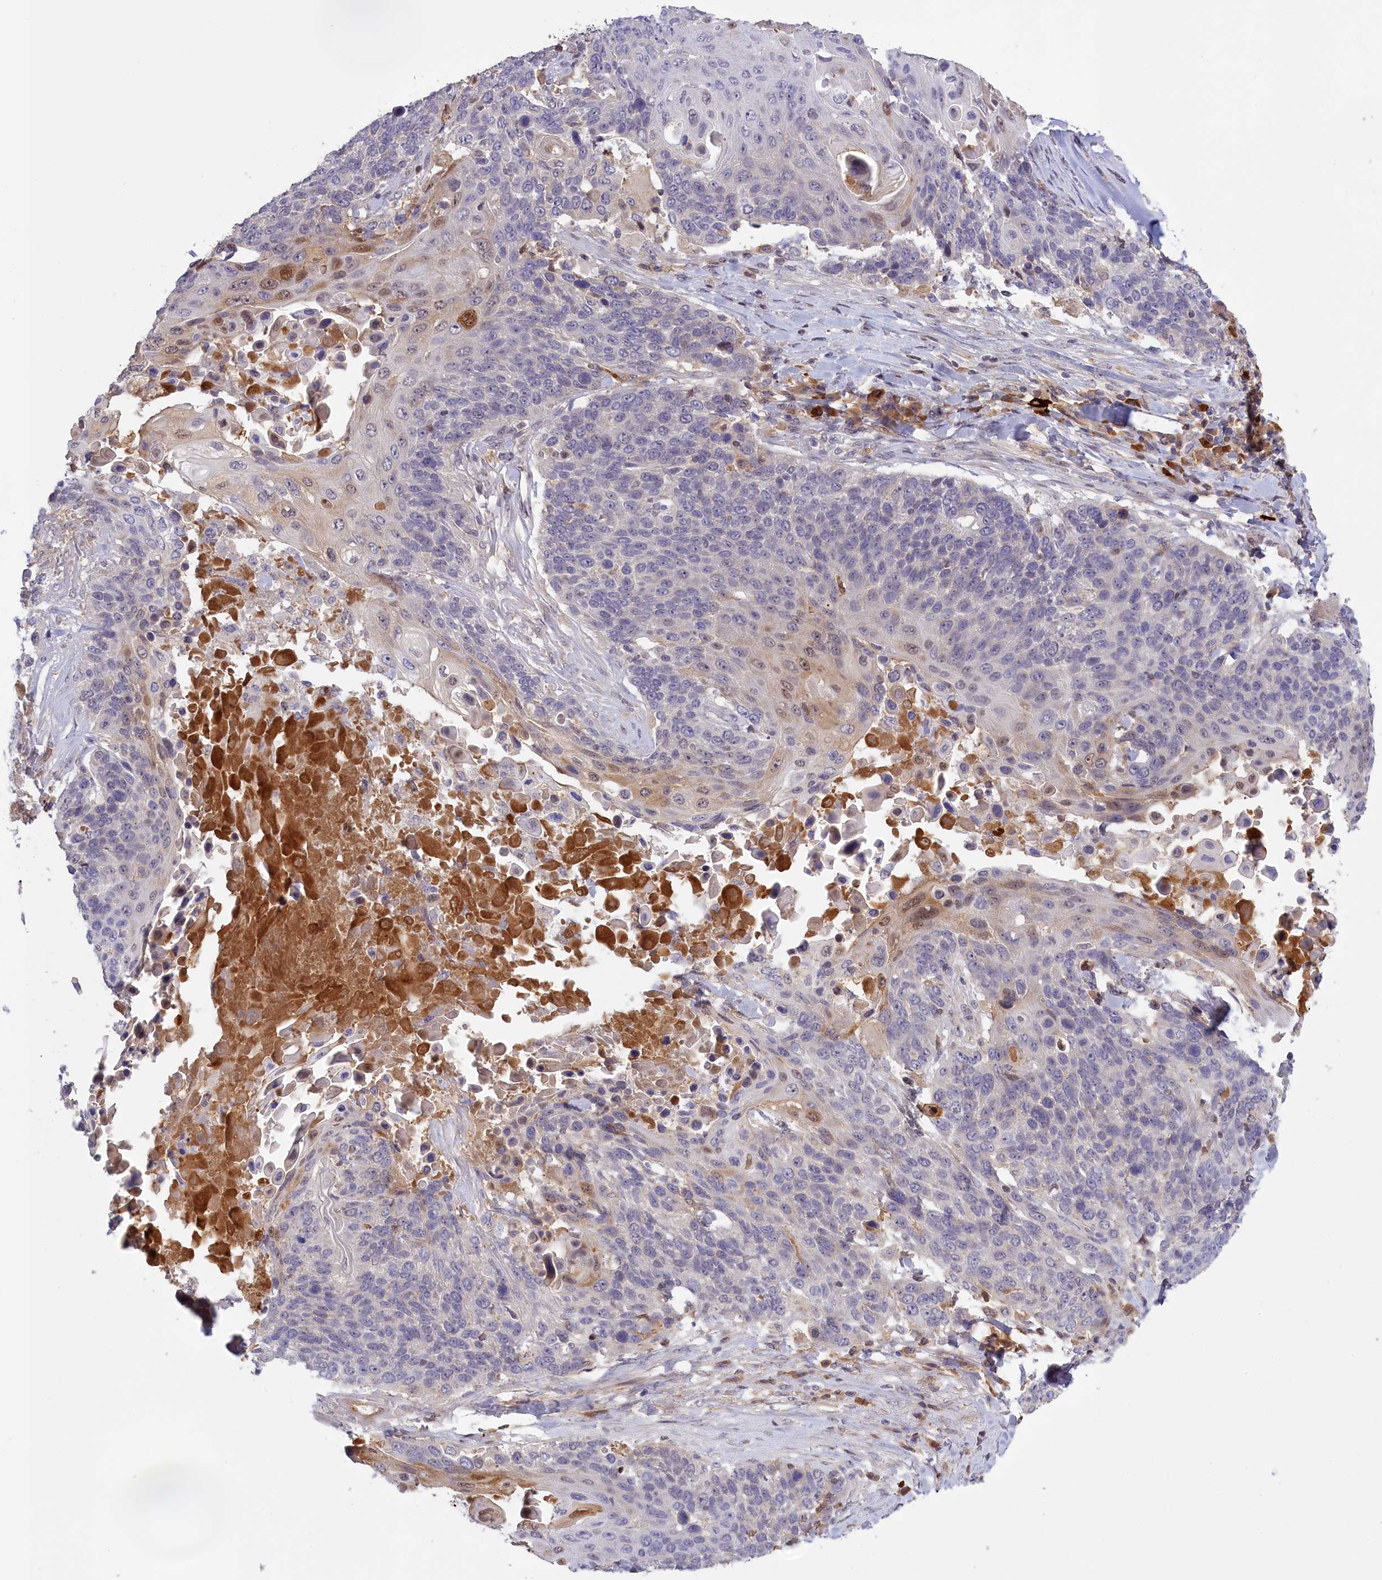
{"staining": {"intensity": "negative", "quantity": "none", "location": "none"}, "tissue": "lung cancer", "cell_type": "Tumor cells", "image_type": "cancer", "snomed": [{"axis": "morphology", "description": "Squamous cell carcinoma, NOS"}, {"axis": "topography", "description": "Lung"}], "caption": "Immunohistochemistry photomicrograph of lung cancer stained for a protein (brown), which demonstrates no staining in tumor cells.", "gene": "RRAD", "patient": {"sex": "male", "age": 66}}